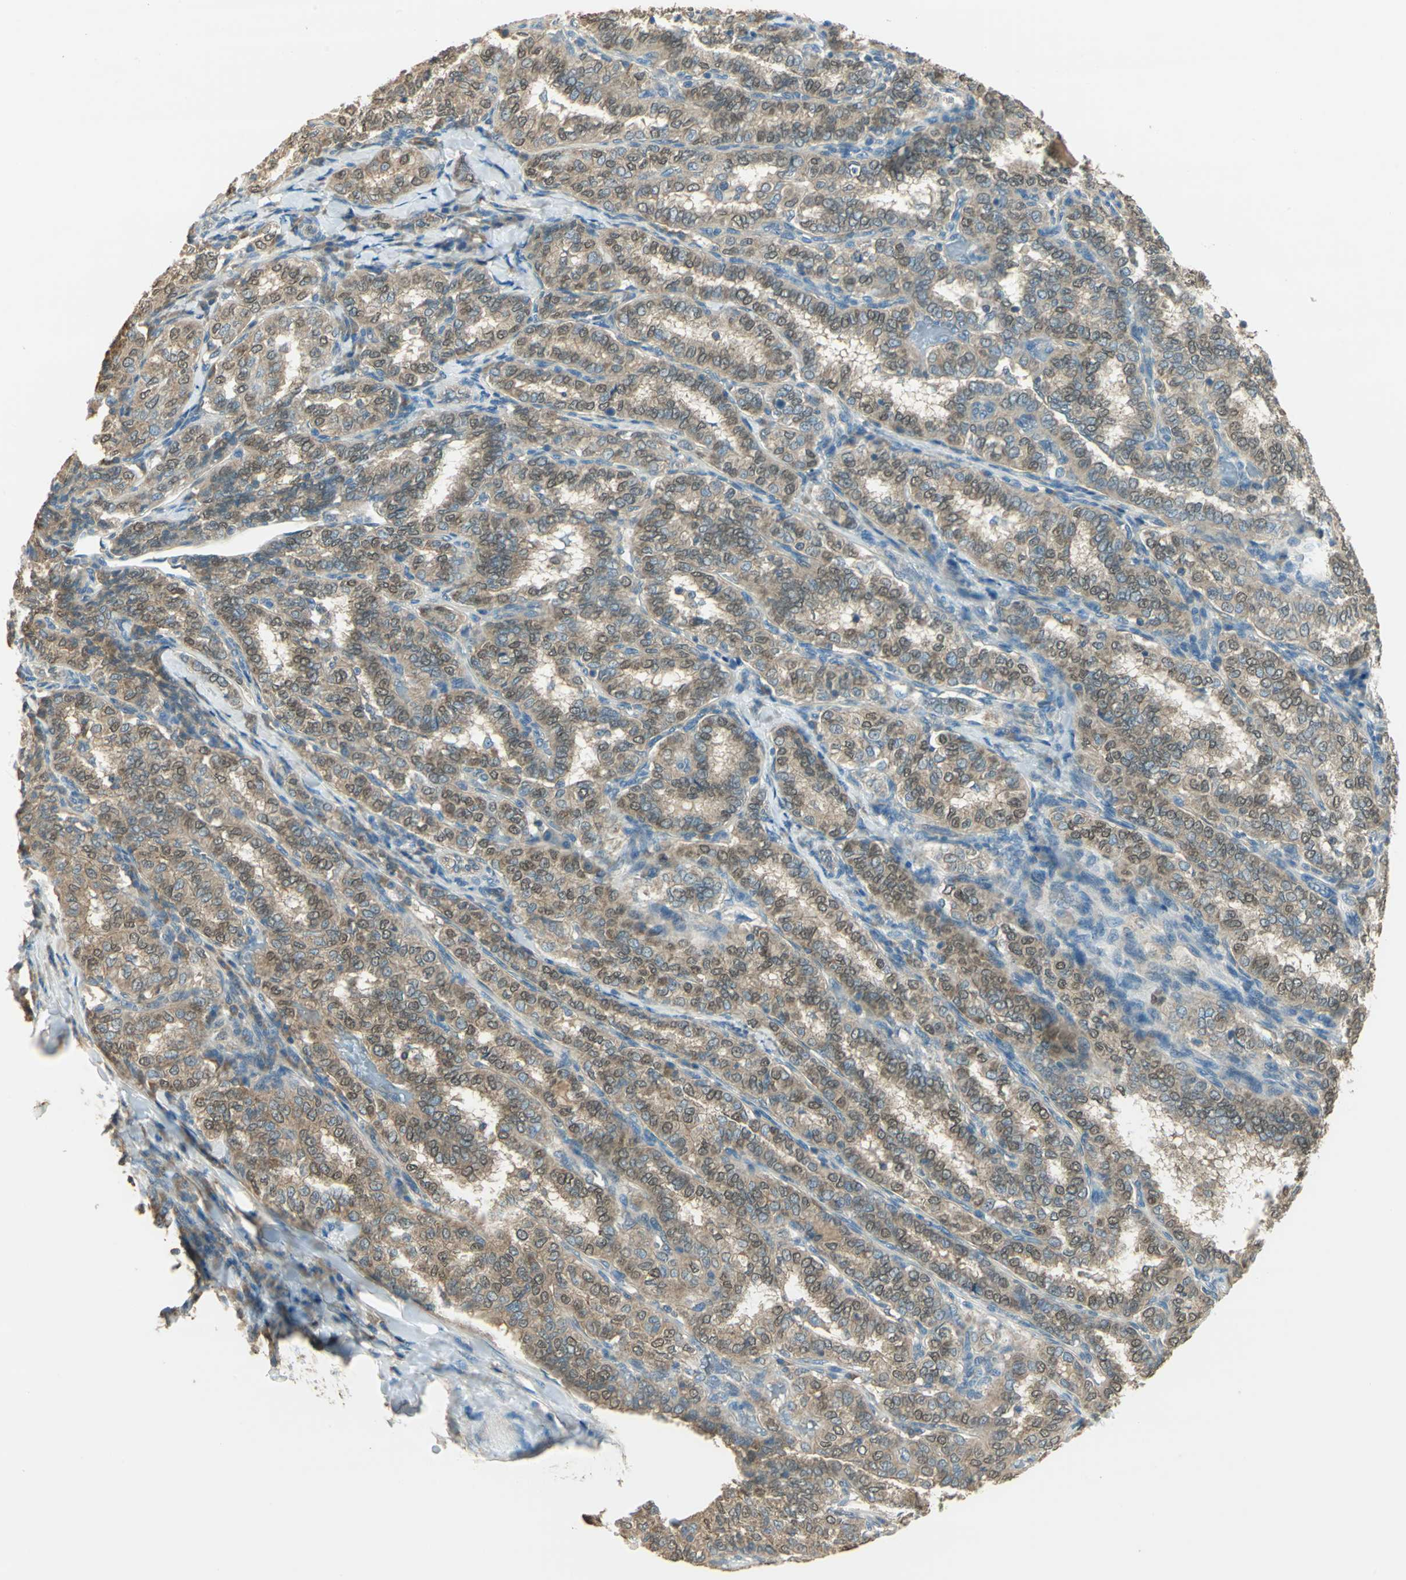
{"staining": {"intensity": "moderate", "quantity": ">75%", "location": "cytoplasmic/membranous,nuclear"}, "tissue": "thyroid cancer", "cell_type": "Tumor cells", "image_type": "cancer", "snomed": [{"axis": "morphology", "description": "Papillary adenocarcinoma, NOS"}, {"axis": "topography", "description": "Thyroid gland"}], "caption": "Immunohistochemical staining of papillary adenocarcinoma (thyroid) demonstrates medium levels of moderate cytoplasmic/membranous and nuclear positivity in approximately >75% of tumor cells.", "gene": "SHC2", "patient": {"sex": "female", "age": 30}}